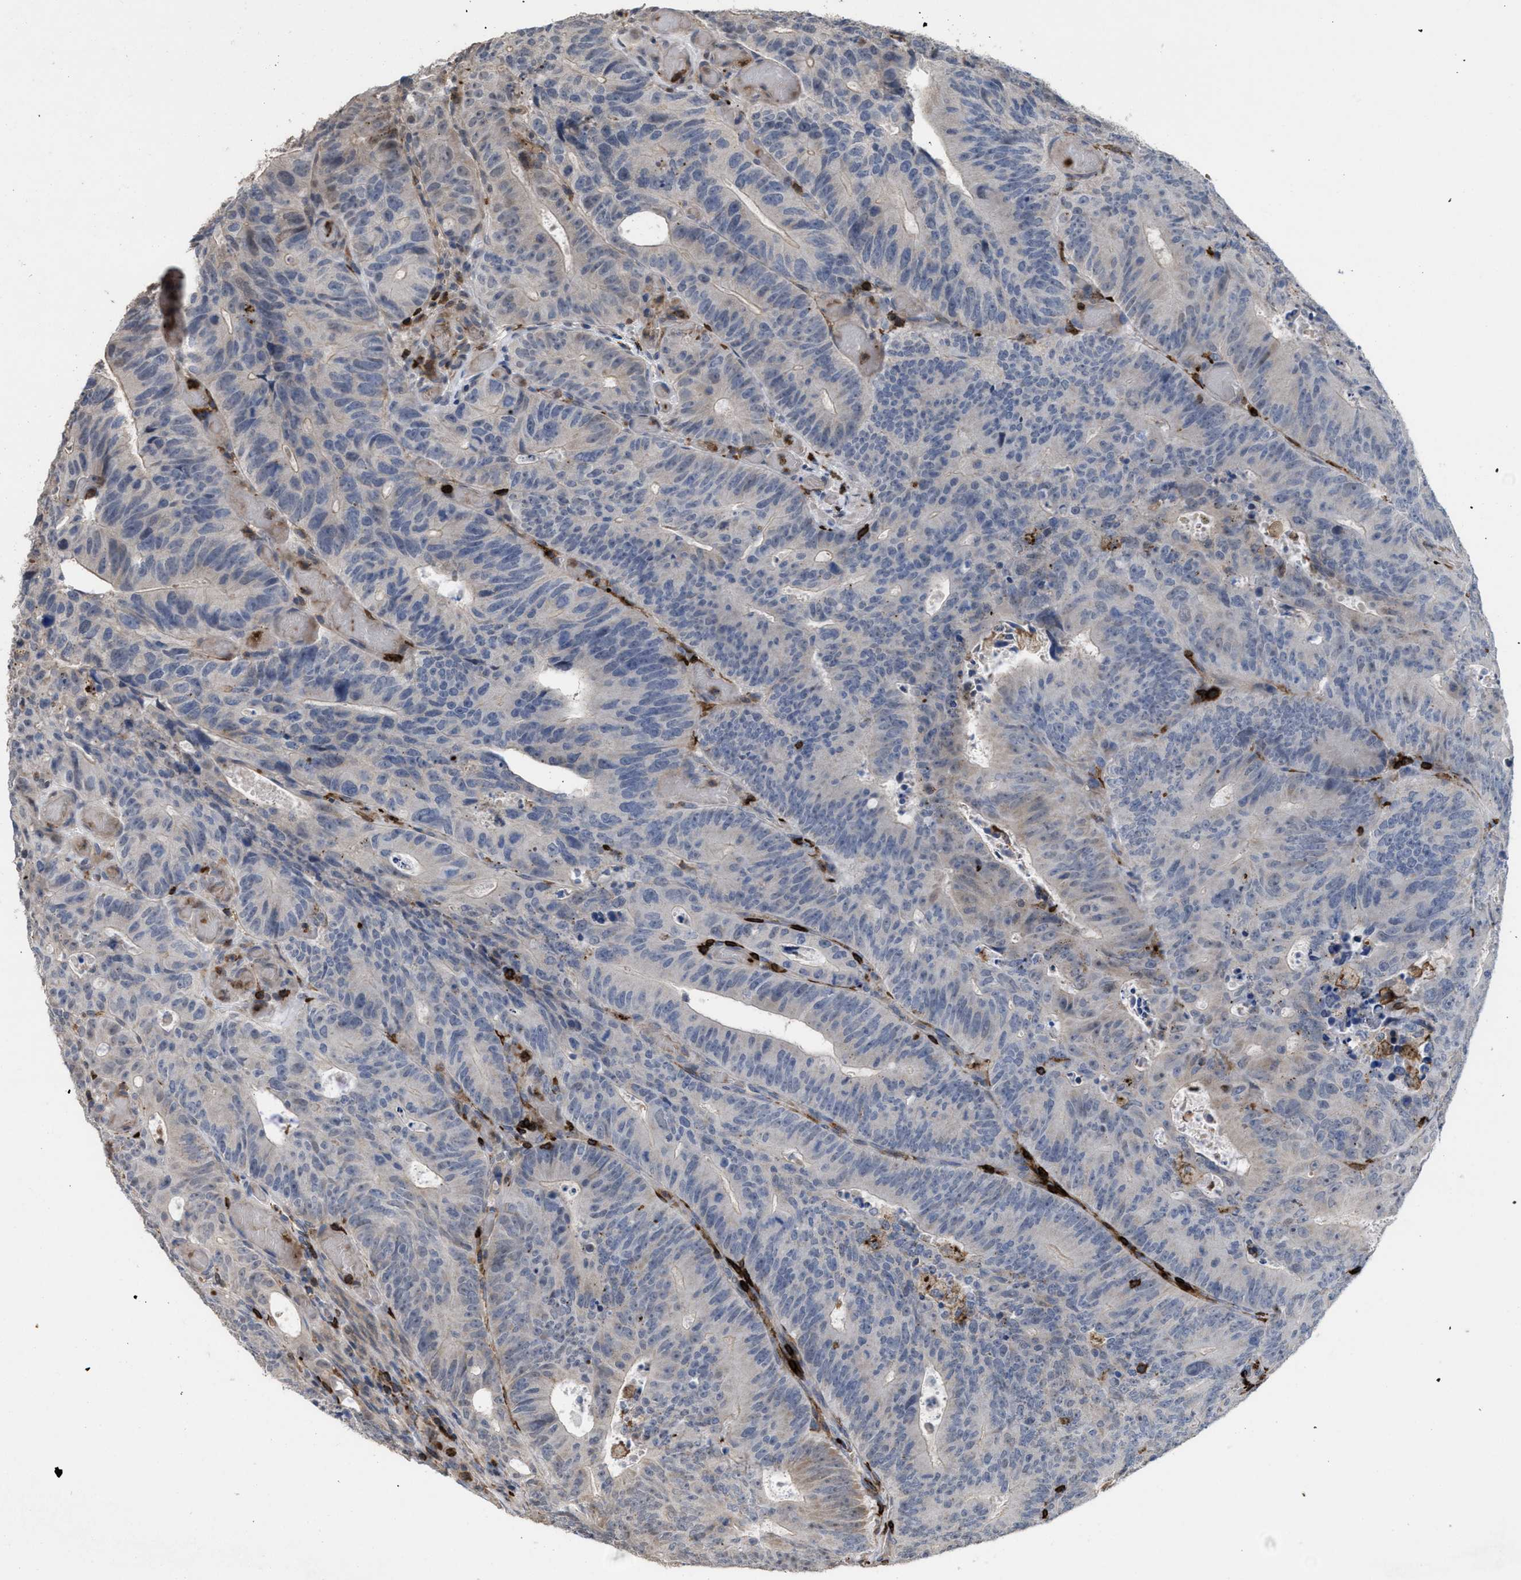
{"staining": {"intensity": "negative", "quantity": "none", "location": "none"}, "tissue": "colorectal cancer", "cell_type": "Tumor cells", "image_type": "cancer", "snomed": [{"axis": "morphology", "description": "Adenocarcinoma, NOS"}, {"axis": "topography", "description": "Colon"}], "caption": "Immunohistochemistry (IHC) image of human adenocarcinoma (colorectal) stained for a protein (brown), which demonstrates no positivity in tumor cells.", "gene": "PTPRE", "patient": {"sex": "male", "age": 87}}